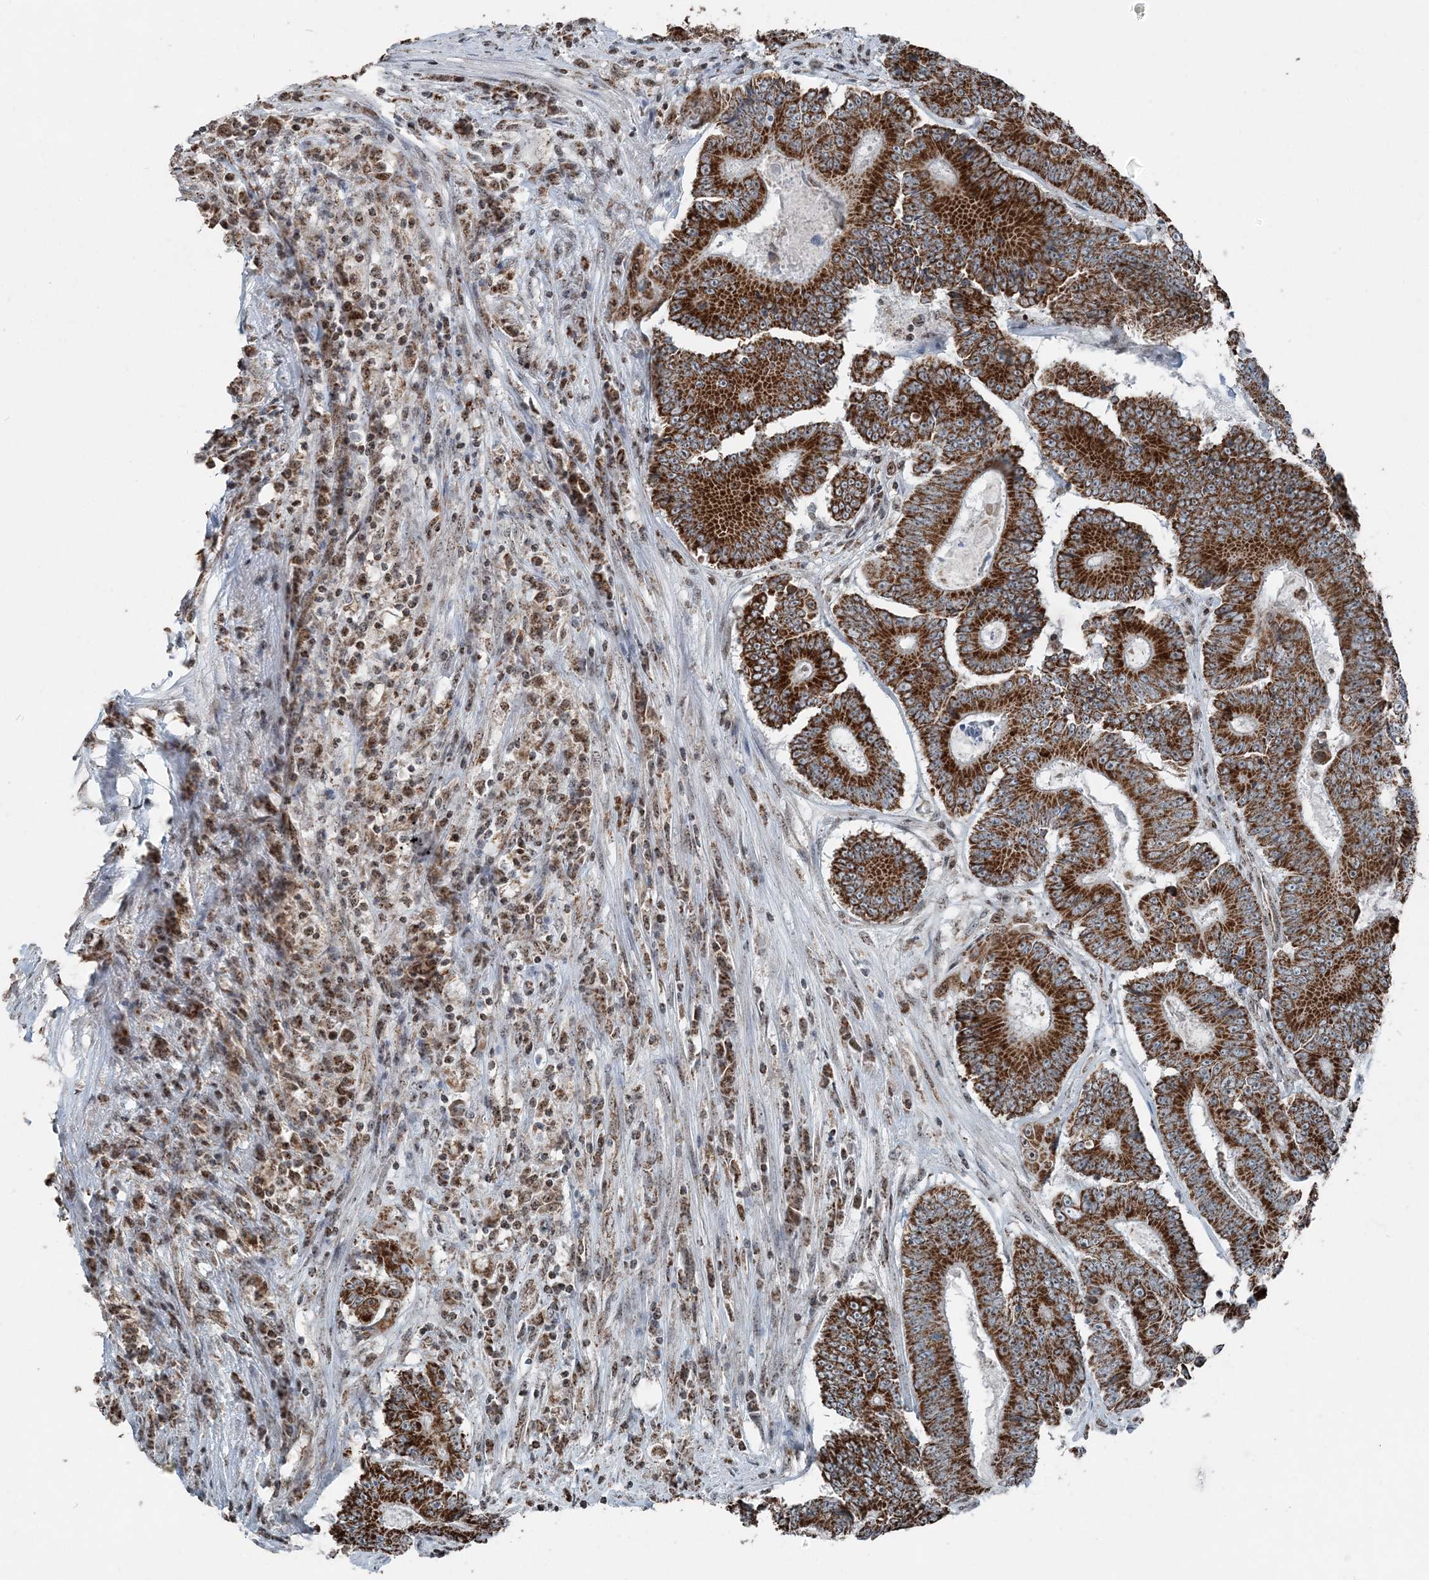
{"staining": {"intensity": "strong", "quantity": ">75%", "location": "cytoplasmic/membranous"}, "tissue": "colorectal cancer", "cell_type": "Tumor cells", "image_type": "cancer", "snomed": [{"axis": "morphology", "description": "Adenocarcinoma, NOS"}, {"axis": "topography", "description": "Colon"}], "caption": "This histopathology image reveals immunohistochemistry (IHC) staining of human adenocarcinoma (colorectal), with high strong cytoplasmic/membranous staining in about >75% of tumor cells.", "gene": "SUCLG1", "patient": {"sex": "male", "age": 83}}